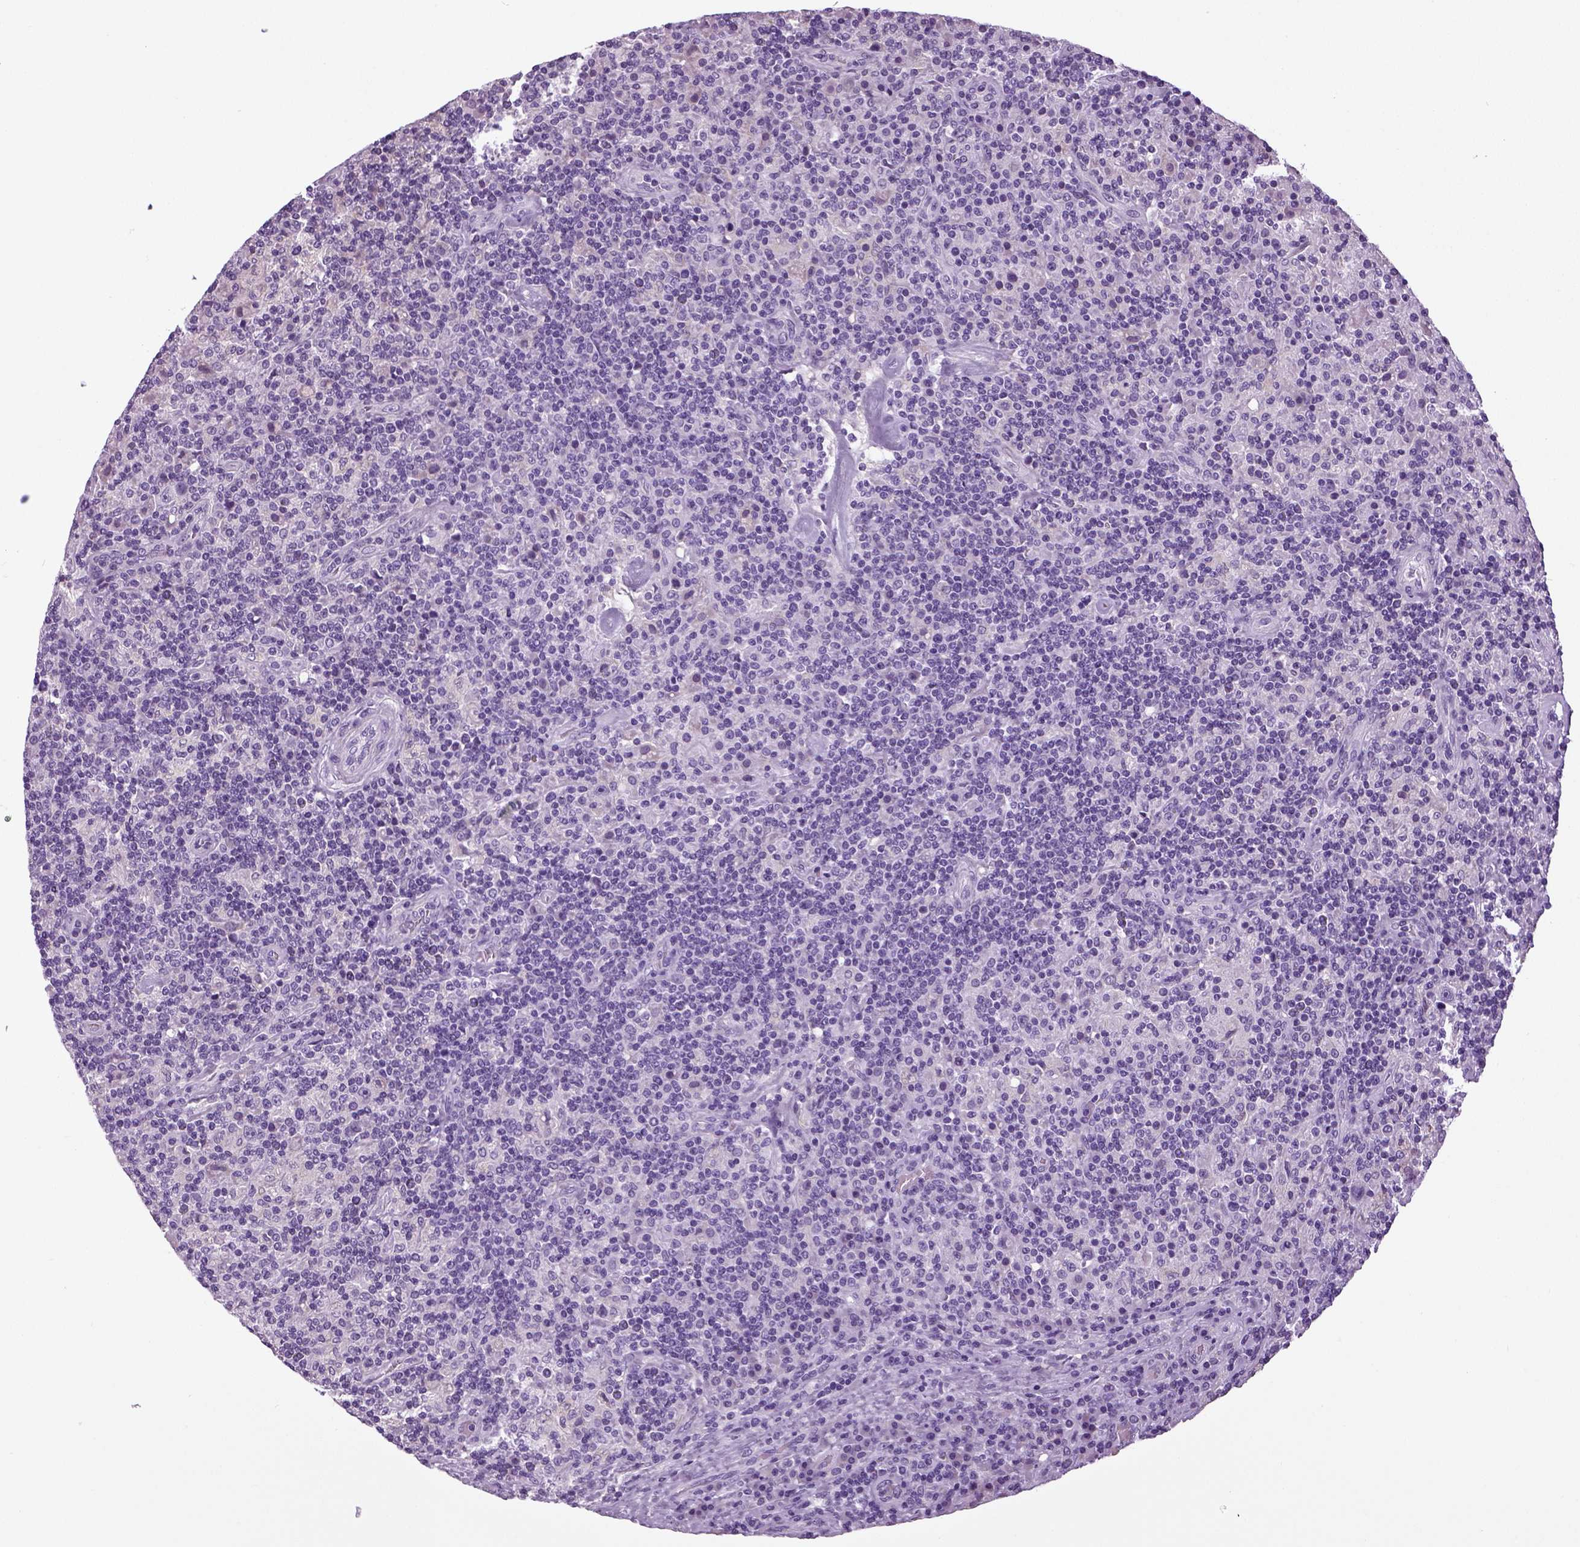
{"staining": {"intensity": "negative", "quantity": "none", "location": "none"}, "tissue": "lymphoma", "cell_type": "Tumor cells", "image_type": "cancer", "snomed": [{"axis": "morphology", "description": "Hodgkin's disease, NOS"}, {"axis": "topography", "description": "Lymph node"}], "caption": "Hodgkin's disease was stained to show a protein in brown. There is no significant staining in tumor cells.", "gene": "NECAB2", "patient": {"sex": "male", "age": 70}}